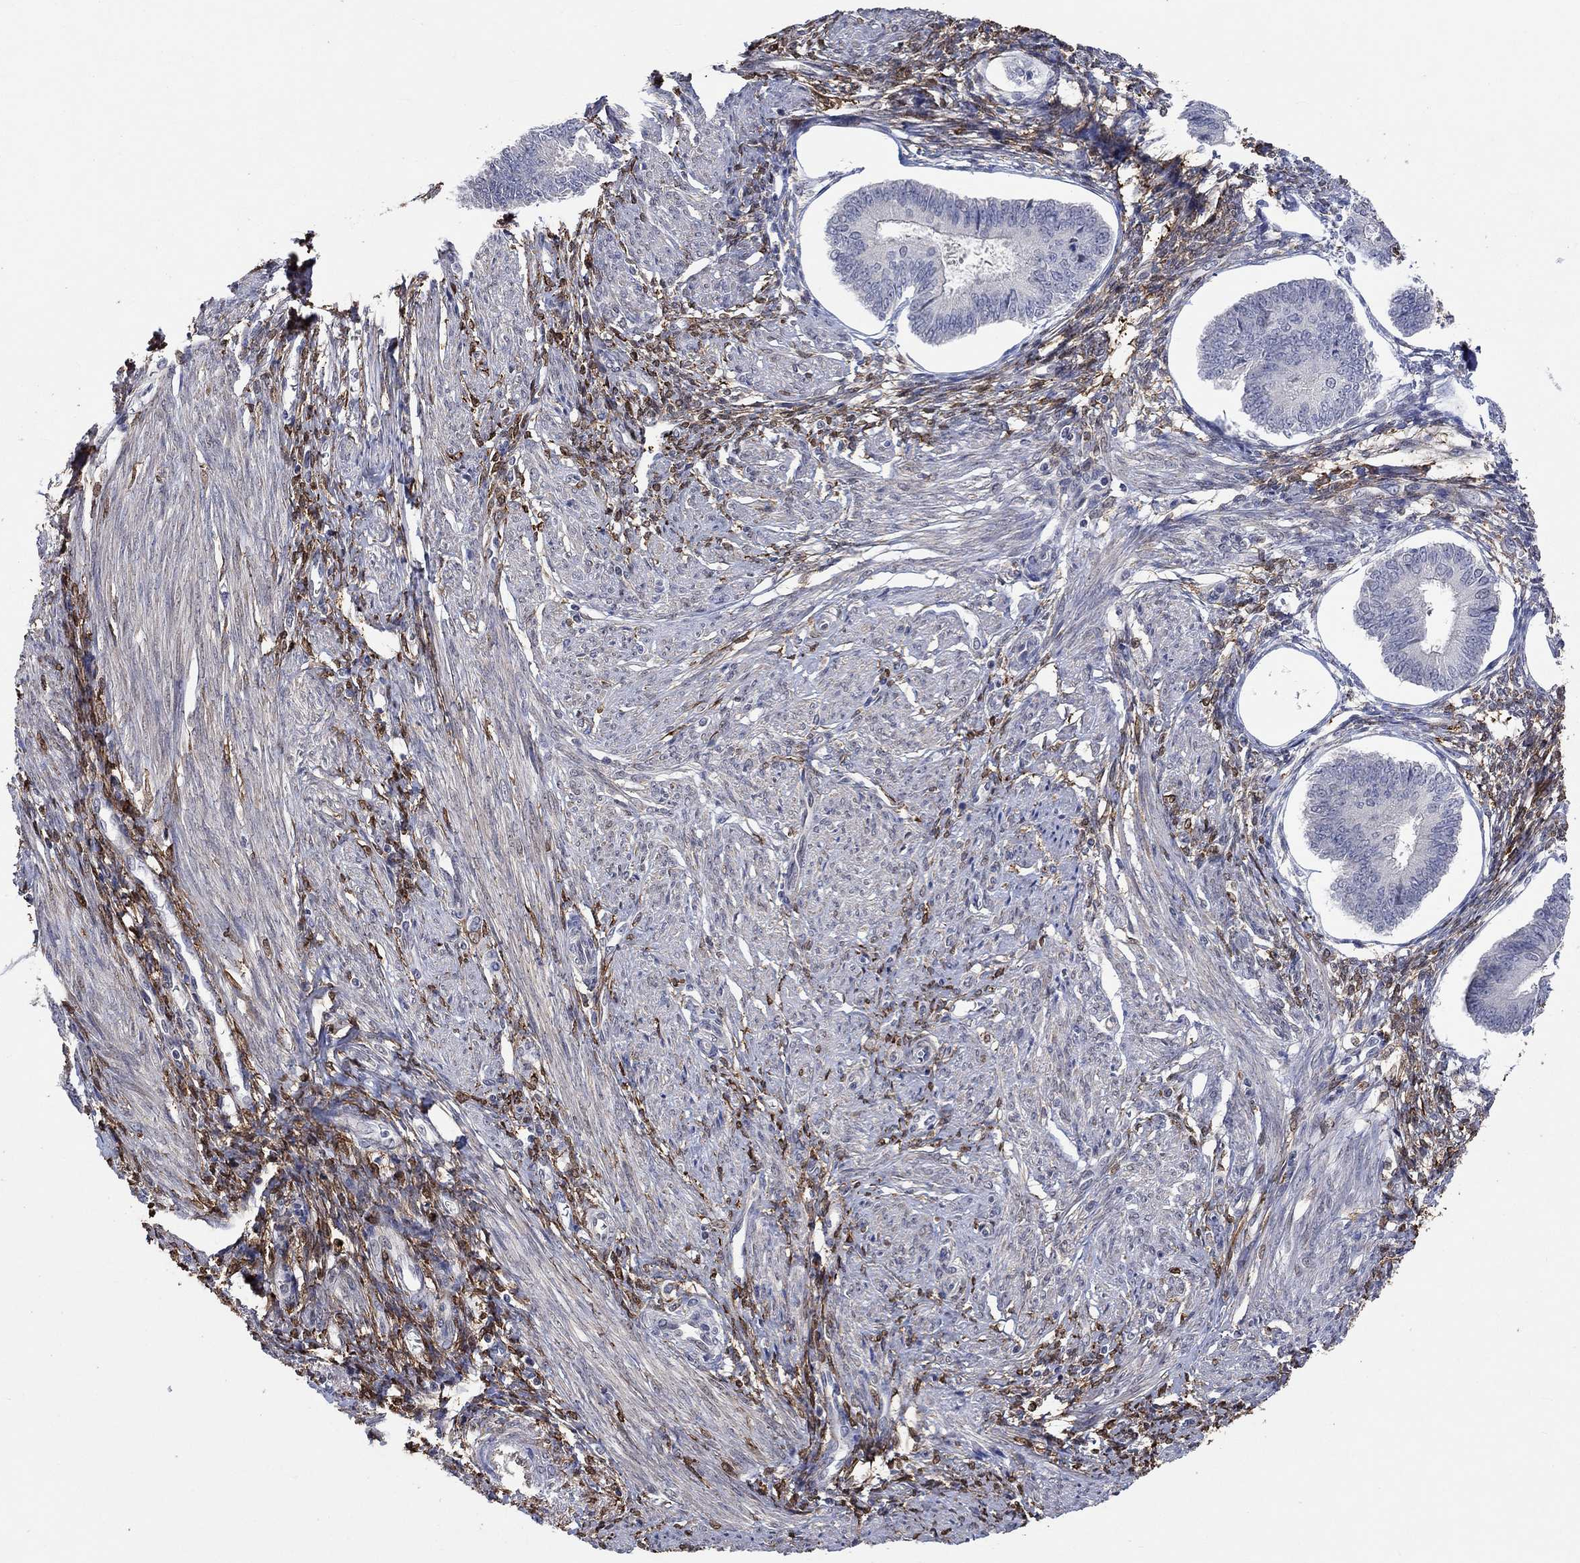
{"staining": {"intensity": "strong", "quantity": "25%-75%", "location": "cytoplasmic/membranous"}, "tissue": "endometrium", "cell_type": "Cells in endometrial stroma", "image_type": "normal", "snomed": [{"axis": "morphology", "description": "Normal tissue, NOS"}, {"axis": "topography", "description": "Endometrium"}], "caption": "This photomicrograph demonstrates immunohistochemistry (IHC) staining of normal endometrium, with high strong cytoplasmic/membranous positivity in about 25%-75% of cells in endometrial stroma.", "gene": "TGM2", "patient": {"sex": "female", "age": 42}}